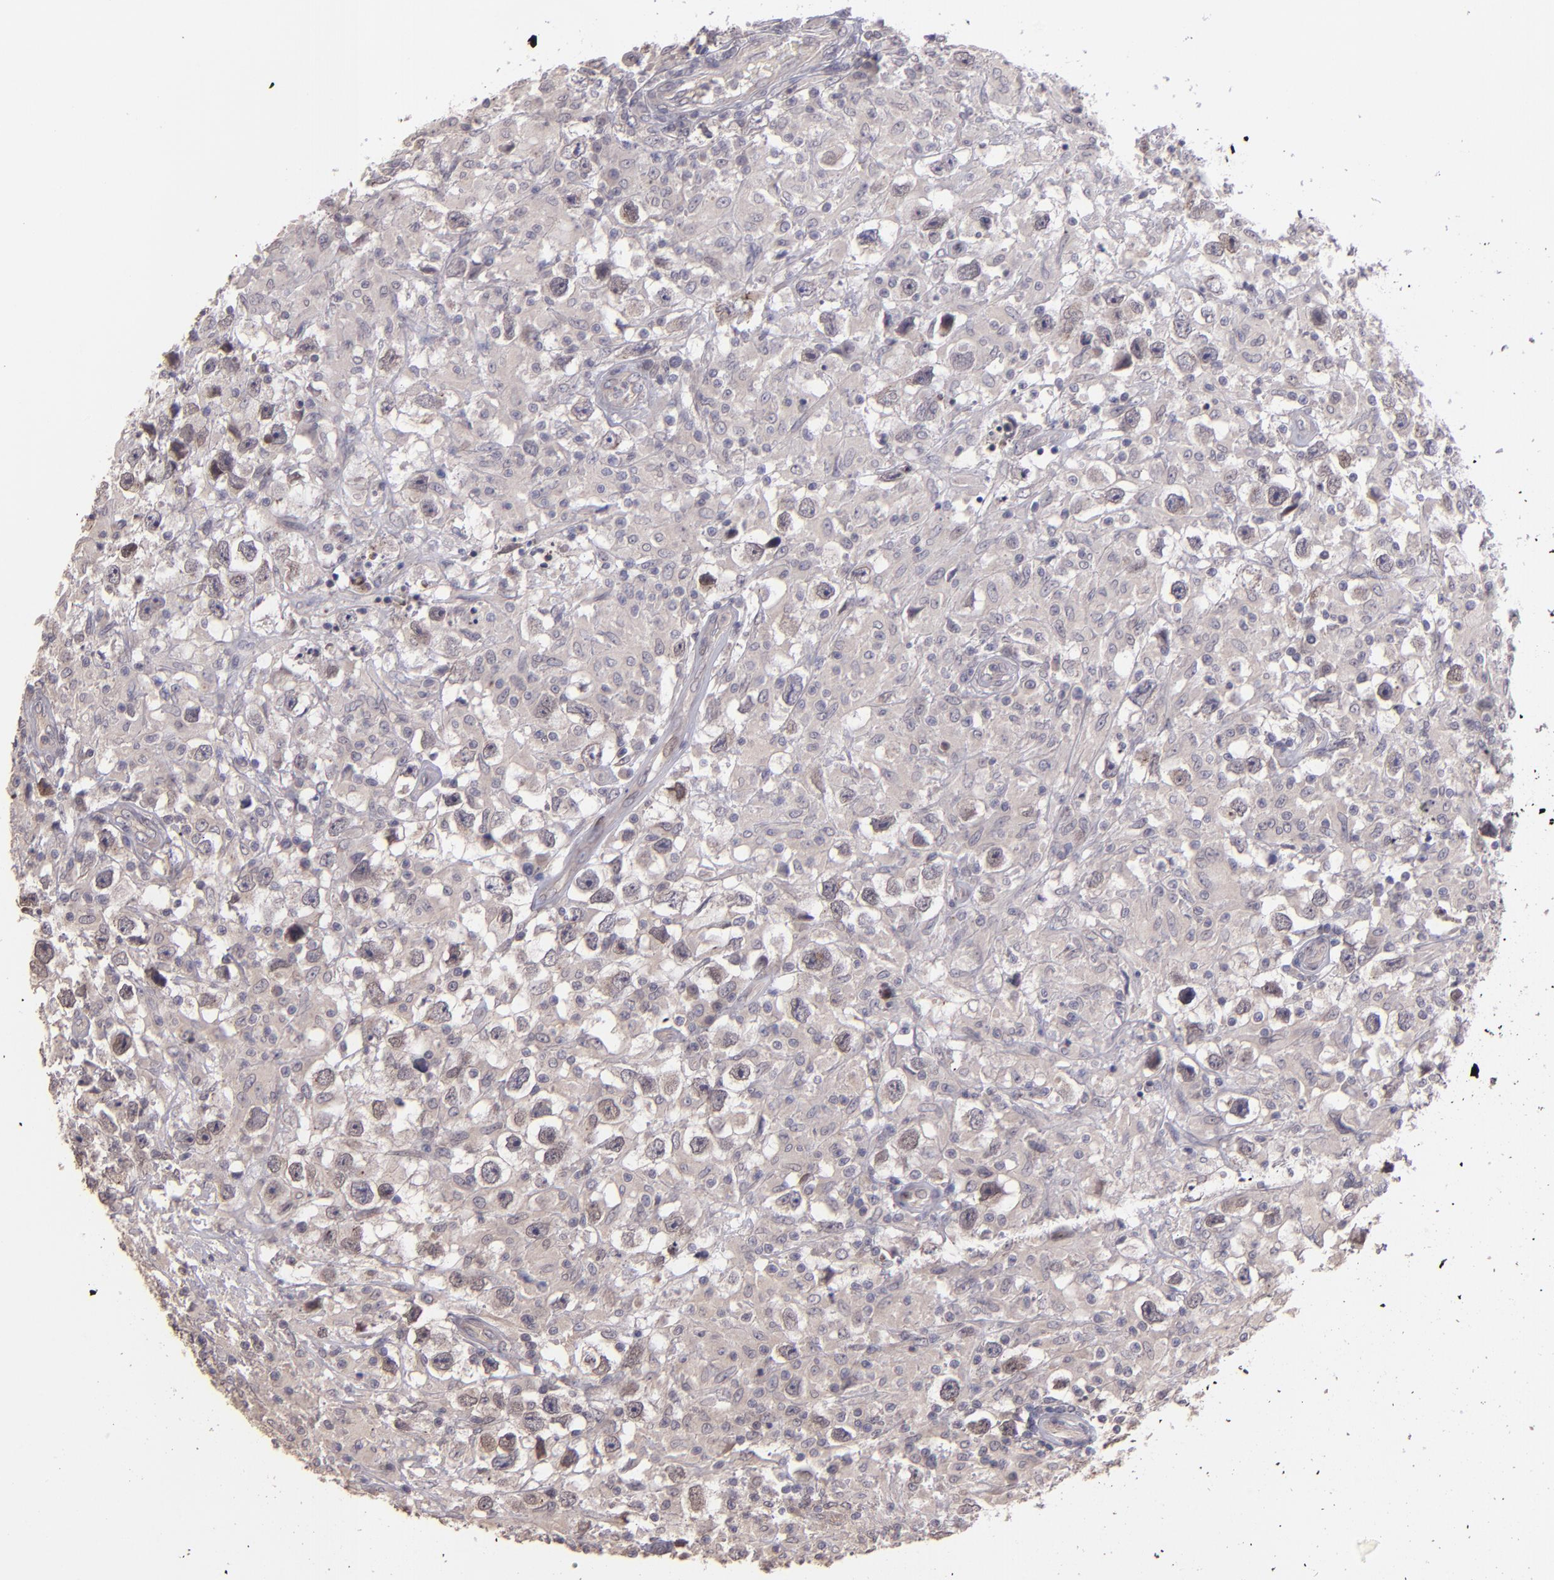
{"staining": {"intensity": "weak", "quantity": "<25%", "location": "nuclear"}, "tissue": "testis cancer", "cell_type": "Tumor cells", "image_type": "cancer", "snomed": [{"axis": "morphology", "description": "Seminoma, NOS"}, {"axis": "topography", "description": "Testis"}], "caption": "Tumor cells show no significant protein expression in testis seminoma.", "gene": "NUP62CL", "patient": {"sex": "male", "age": 34}}